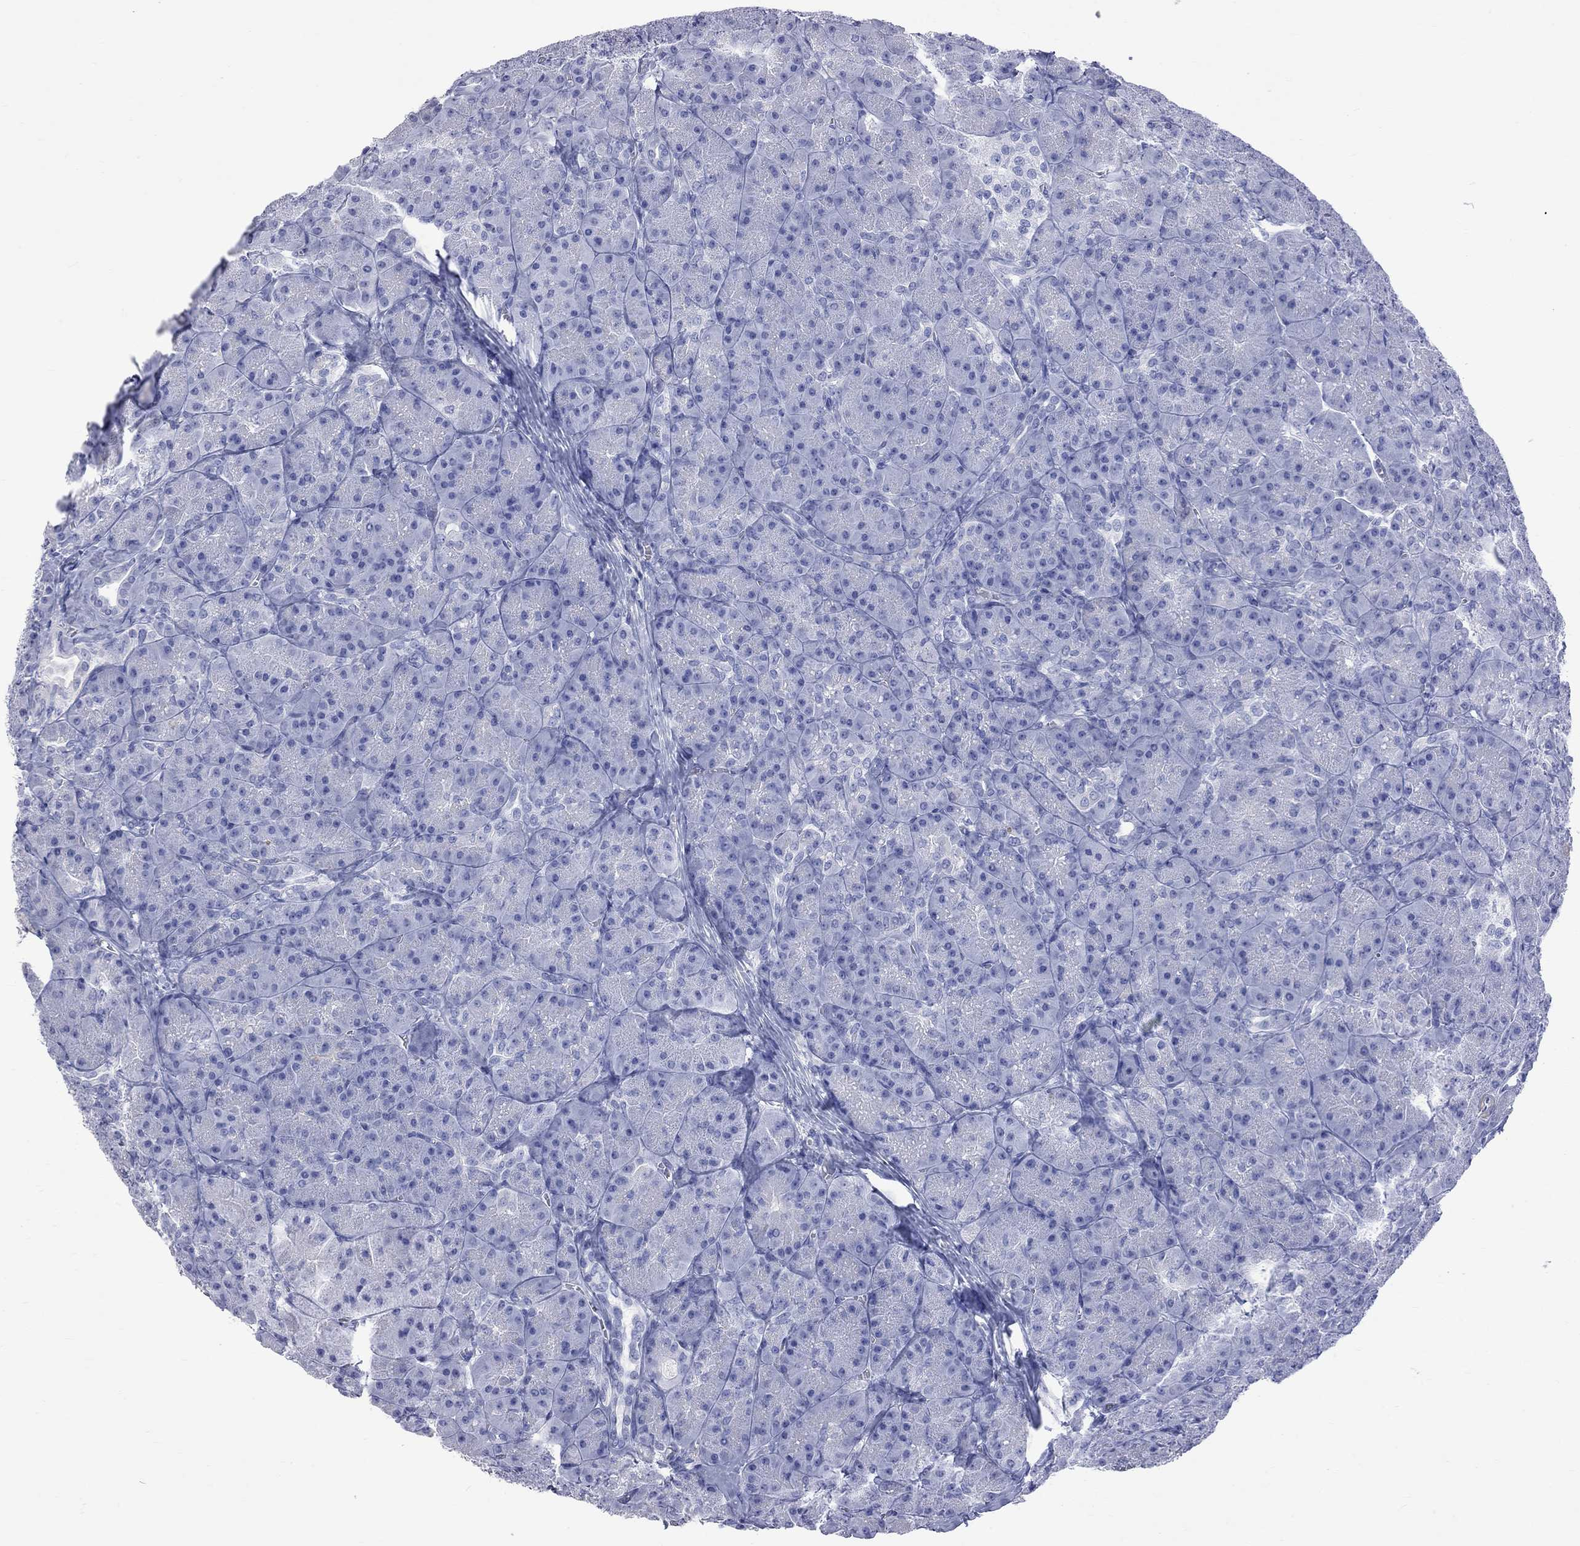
{"staining": {"intensity": "negative", "quantity": "none", "location": "none"}, "tissue": "pancreas", "cell_type": "Exocrine glandular cells", "image_type": "normal", "snomed": [{"axis": "morphology", "description": "Normal tissue, NOS"}, {"axis": "topography", "description": "Pancreas"}], "caption": "Image shows no protein positivity in exocrine glandular cells of normal pancreas.", "gene": "BPIFB1", "patient": {"sex": "male", "age": 57}}